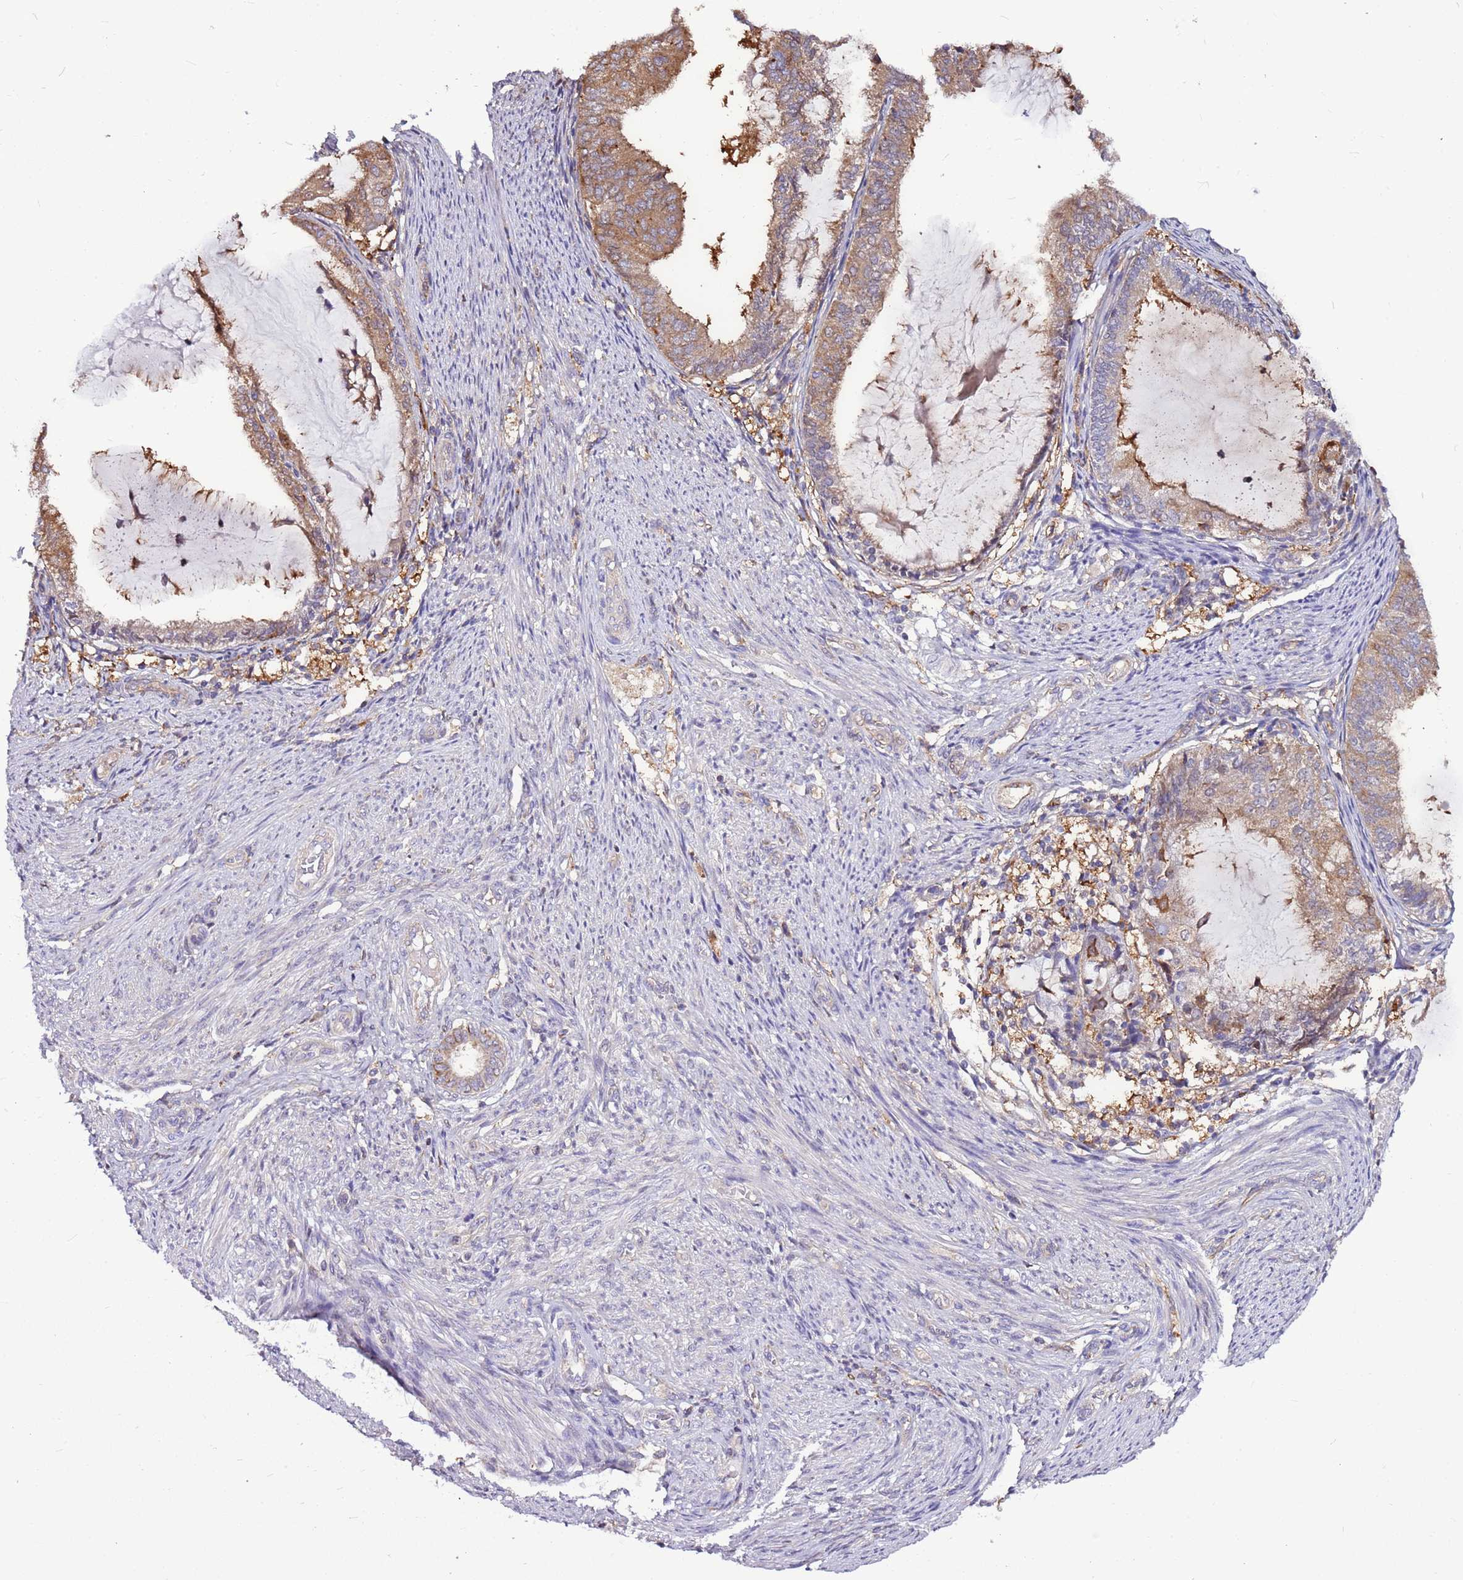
{"staining": {"intensity": "moderate", "quantity": ">75%", "location": "cytoplasmic/membranous"}, "tissue": "endometrial cancer", "cell_type": "Tumor cells", "image_type": "cancer", "snomed": [{"axis": "morphology", "description": "Adenocarcinoma, NOS"}, {"axis": "topography", "description": "Endometrium"}], "caption": "IHC micrograph of neoplastic tissue: human endometrial cancer stained using IHC demonstrates medium levels of moderate protein expression localized specifically in the cytoplasmic/membranous of tumor cells, appearing as a cytoplasmic/membranous brown color.", "gene": "ATXN2L", "patient": {"sex": "female", "age": 81}}